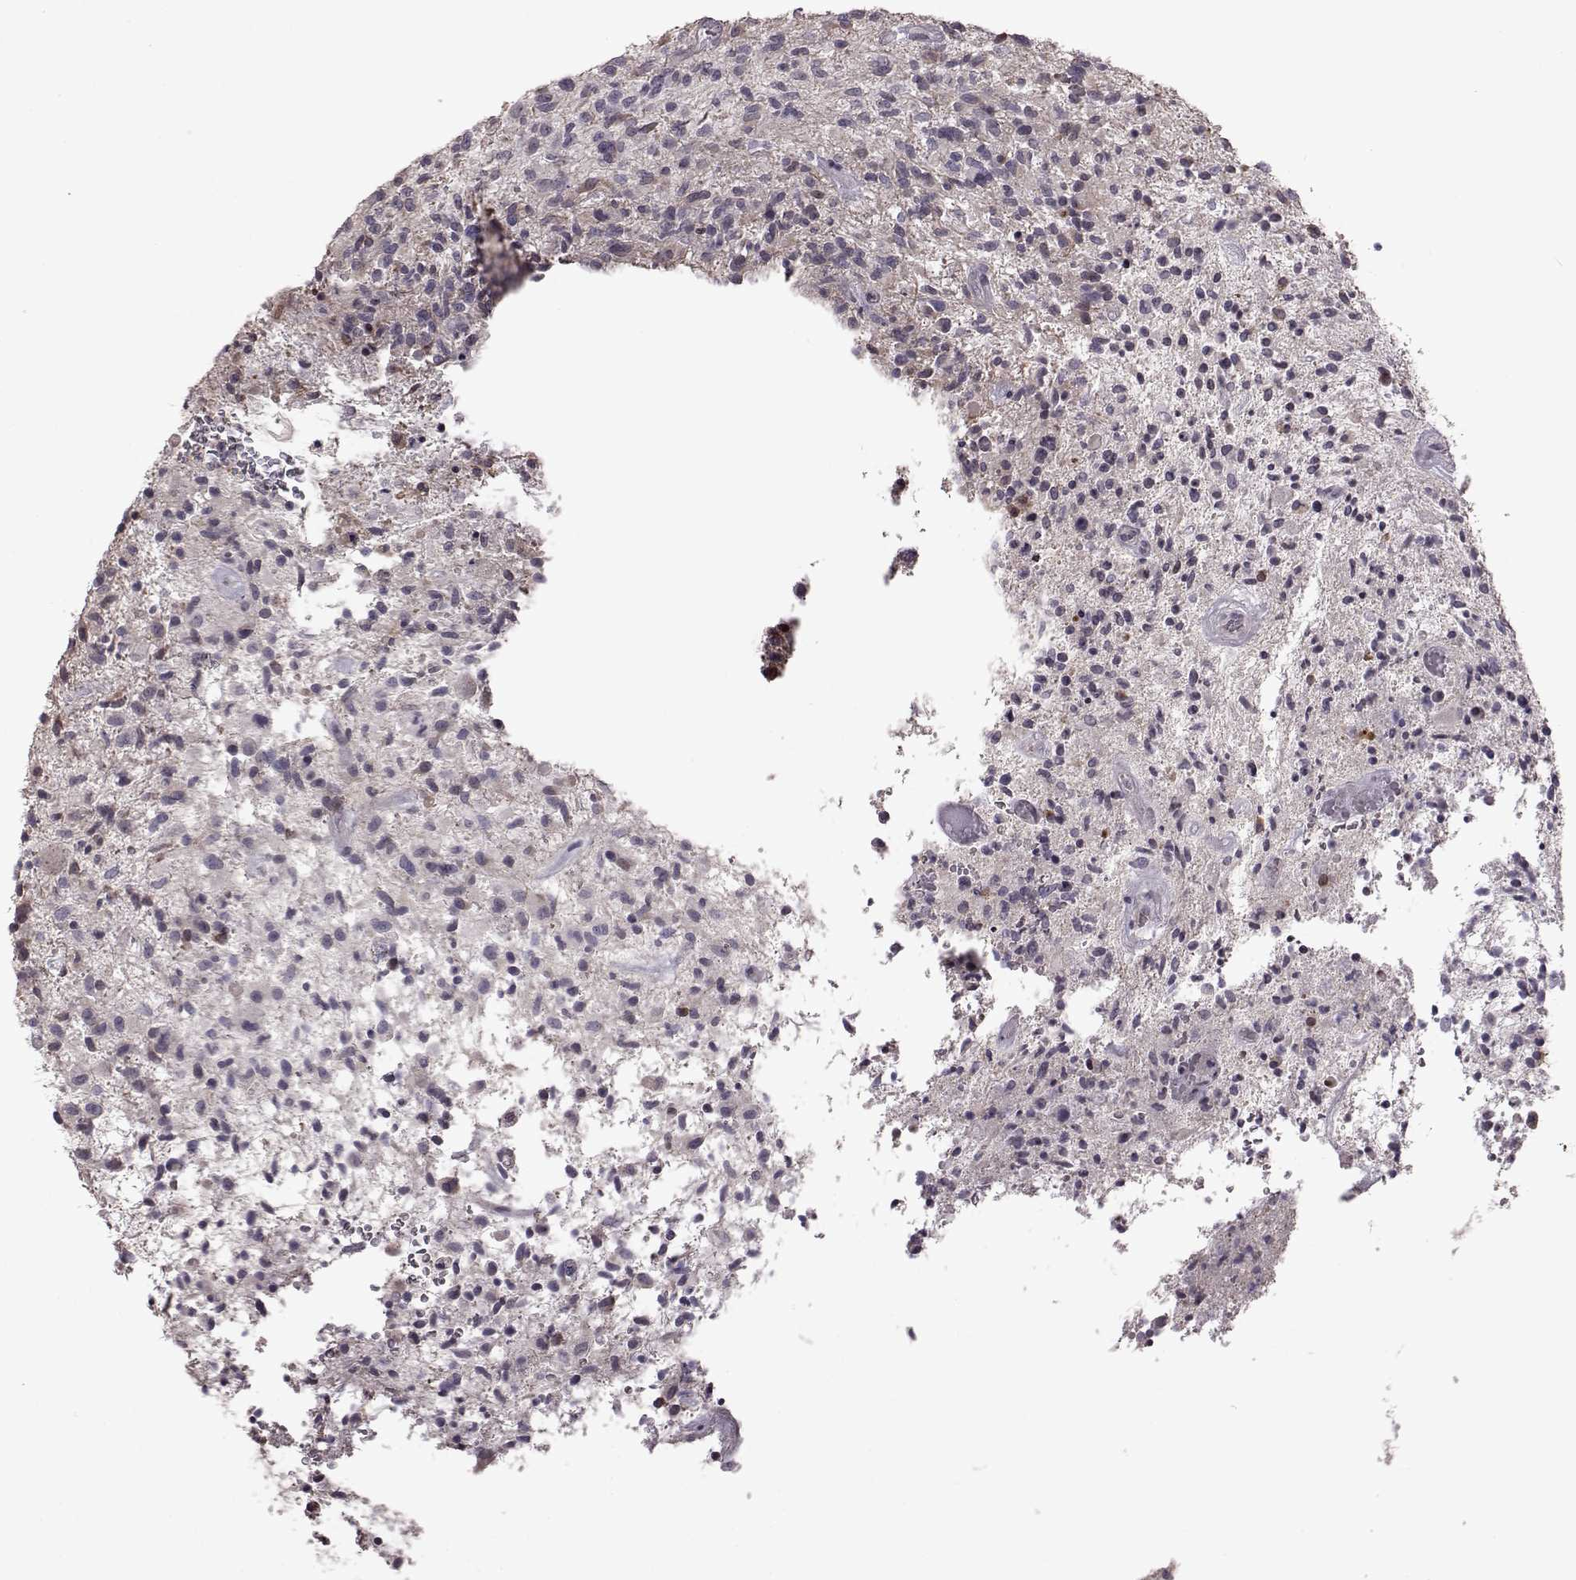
{"staining": {"intensity": "negative", "quantity": "none", "location": "none"}, "tissue": "glioma", "cell_type": "Tumor cells", "image_type": "cancer", "snomed": [{"axis": "morphology", "description": "Glioma, malignant, High grade"}, {"axis": "topography", "description": "Brain"}], "caption": "High power microscopy histopathology image of an immunohistochemistry micrograph of glioma, revealing no significant positivity in tumor cells.", "gene": "GAL", "patient": {"sex": "male", "age": 47}}